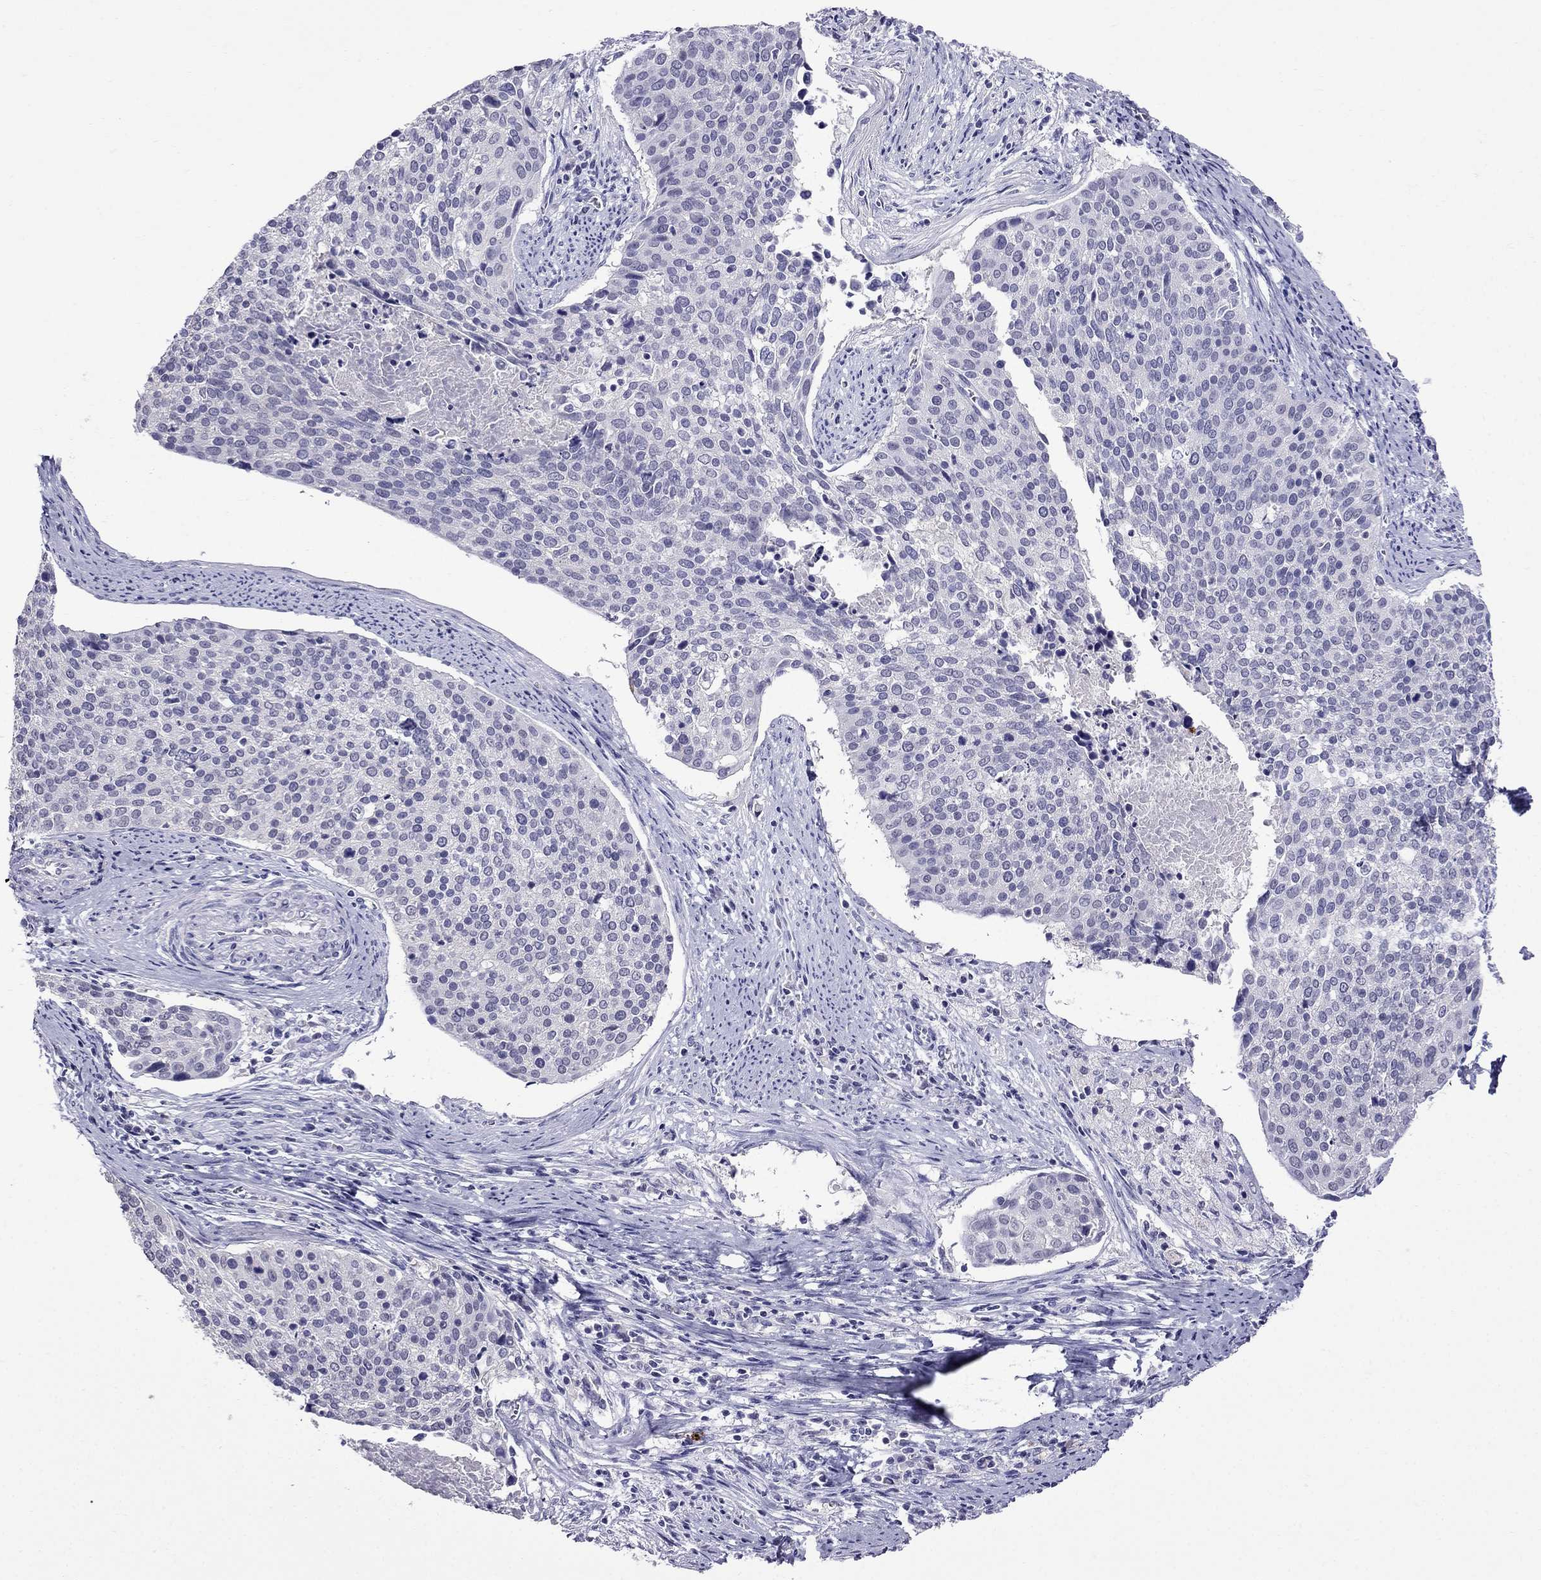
{"staining": {"intensity": "negative", "quantity": "none", "location": "none"}, "tissue": "cervical cancer", "cell_type": "Tumor cells", "image_type": "cancer", "snomed": [{"axis": "morphology", "description": "Squamous cell carcinoma, NOS"}, {"axis": "topography", "description": "Cervix"}], "caption": "This is an immunohistochemistry (IHC) photomicrograph of cervical cancer (squamous cell carcinoma). There is no positivity in tumor cells.", "gene": "OLFM4", "patient": {"sex": "female", "age": 39}}